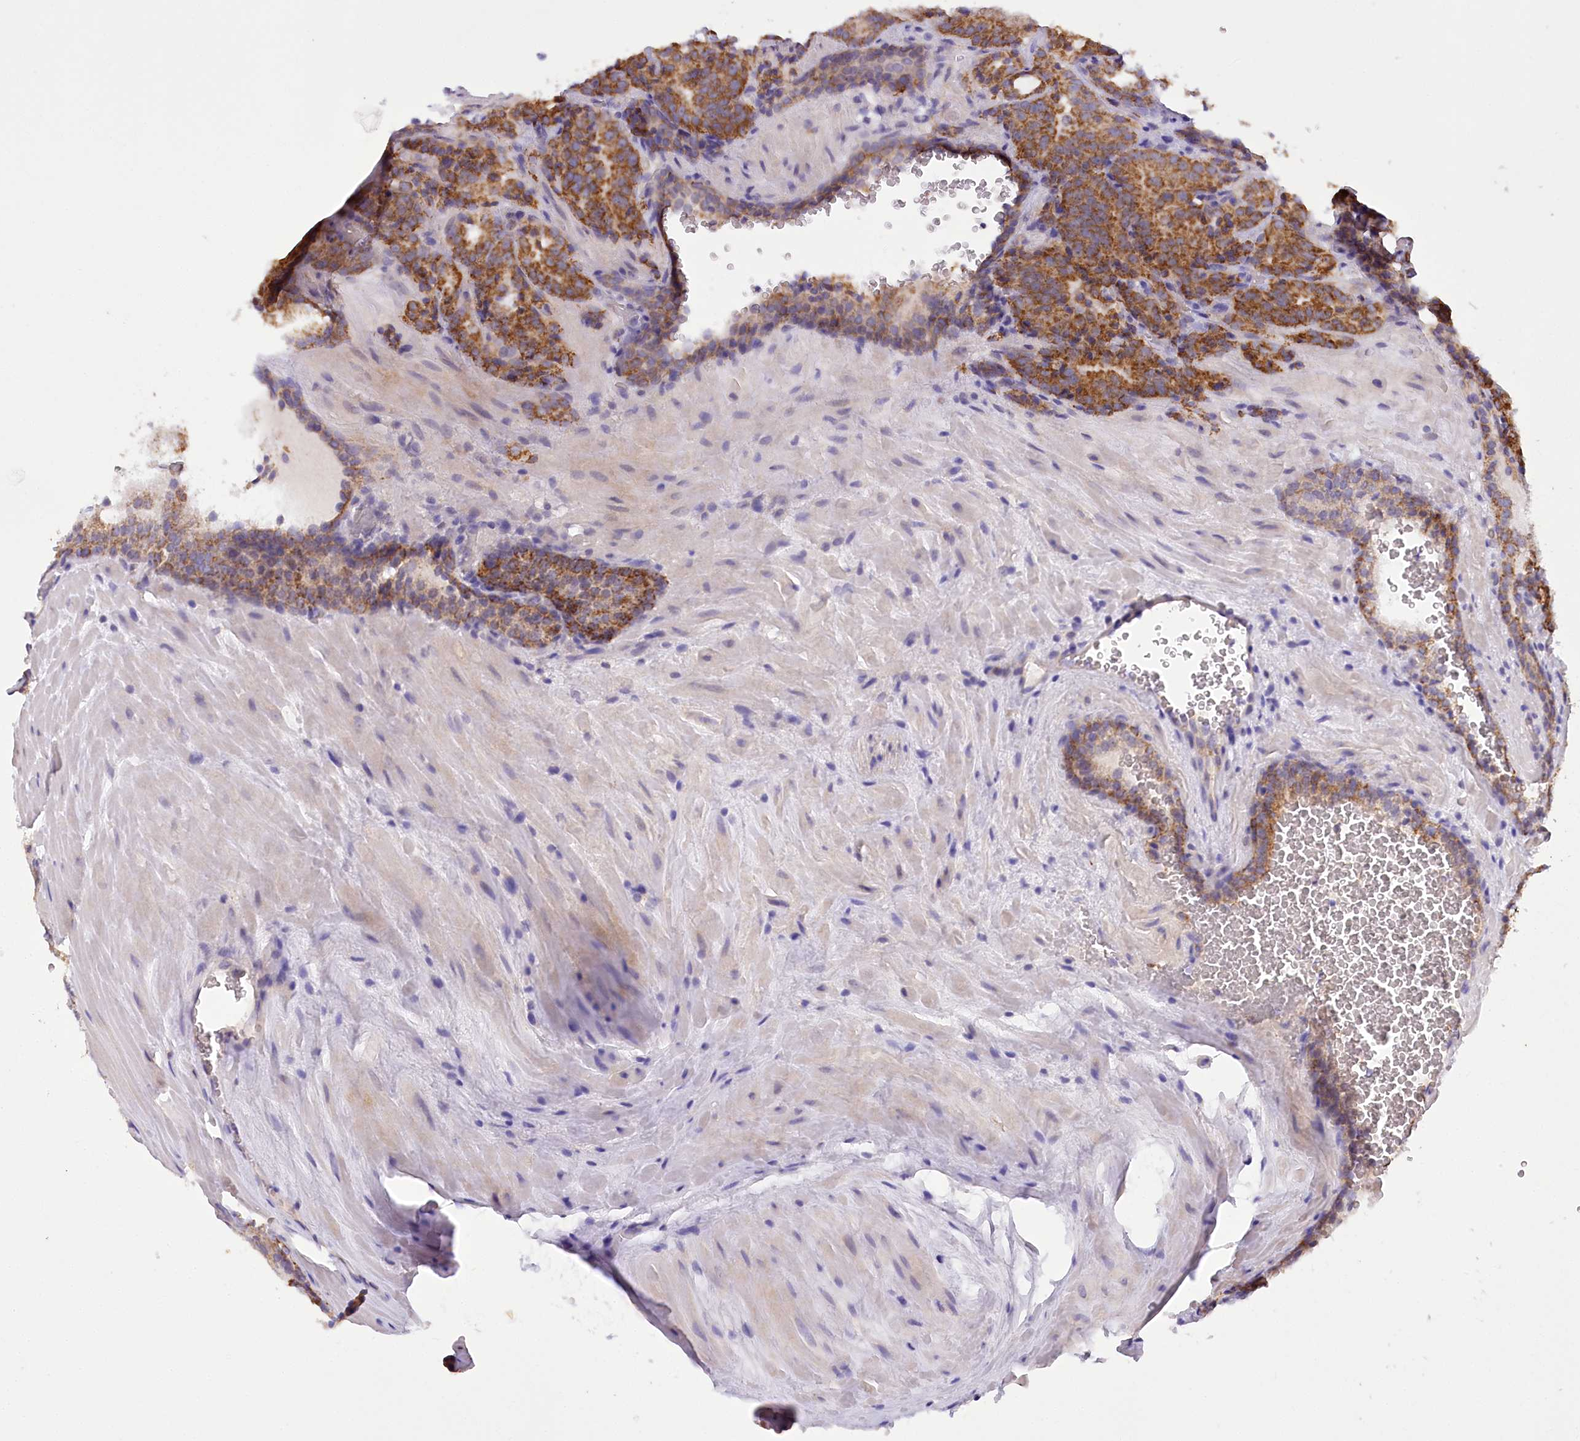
{"staining": {"intensity": "moderate", "quantity": ">75%", "location": "cytoplasmic/membranous"}, "tissue": "prostate cancer", "cell_type": "Tumor cells", "image_type": "cancer", "snomed": [{"axis": "morphology", "description": "Adenocarcinoma, Low grade"}, {"axis": "topography", "description": "Prostate"}], "caption": "There is medium levels of moderate cytoplasmic/membranous expression in tumor cells of prostate low-grade adenocarcinoma, as demonstrated by immunohistochemical staining (brown color).", "gene": "DCUN1D1", "patient": {"sex": "male", "age": 69}}